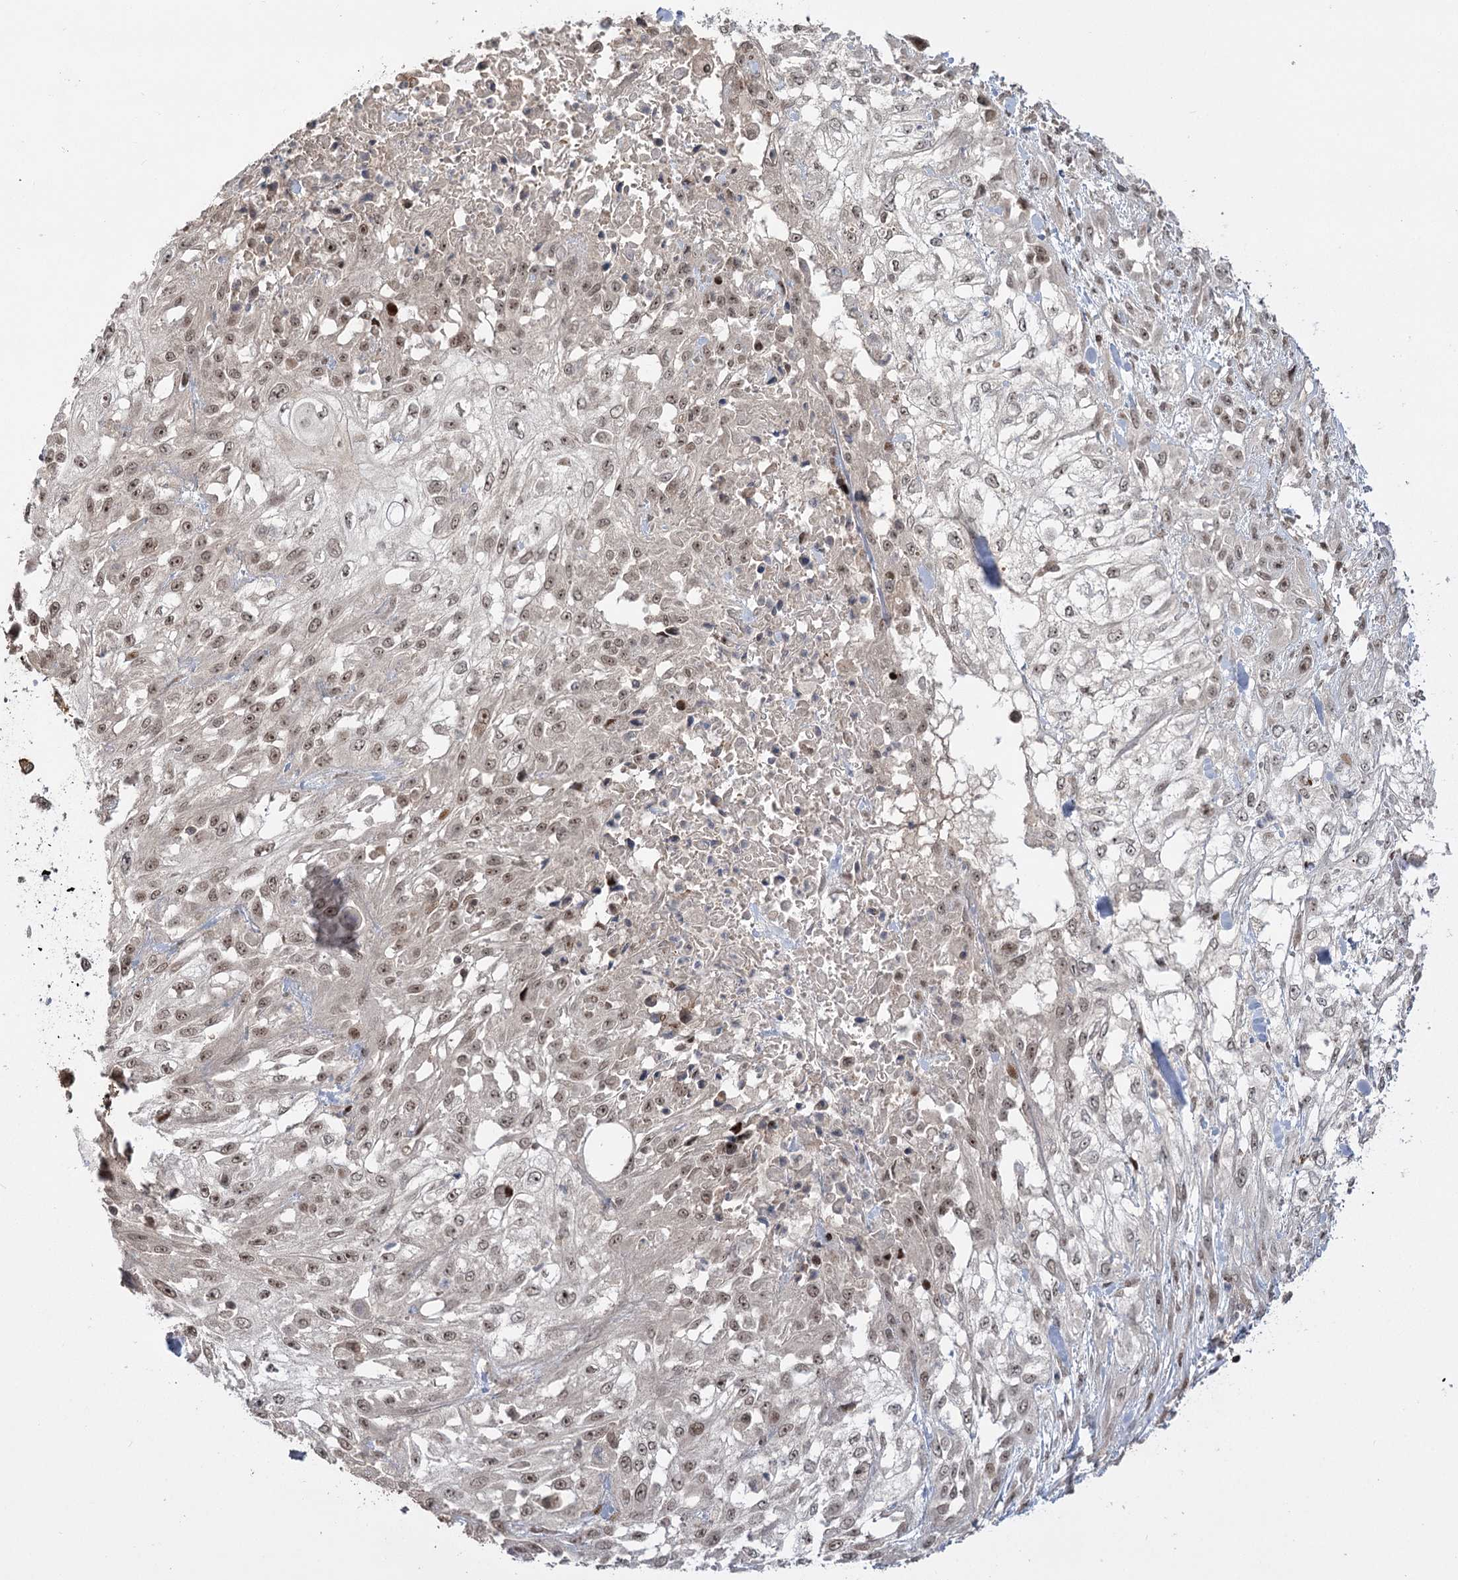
{"staining": {"intensity": "weak", "quantity": "25%-75%", "location": "nuclear"}, "tissue": "skin cancer", "cell_type": "Tumor cells", "image_type": "cancer", "snomed": [{"axis": "morphology", "description": "Squamous cell carcinoma, NOS"}, {"axis": "morphology", "description": "Squamous cell carcinoma, metastatic, NOS"}, {"axis": "topography", "description": "Skin"}, {"axis": "topography", "description": "Lymph node"}], "caption": "Immunohistochemistry (IHC) micrograph of human skin squamous cell carcinoma stained for a protein (brown), which exhibits low levels of weak nuclear staining in about 25%-75% of tumor cells.", "gene": "HELQ", "patient": {"sex": "male", "age": 75}}